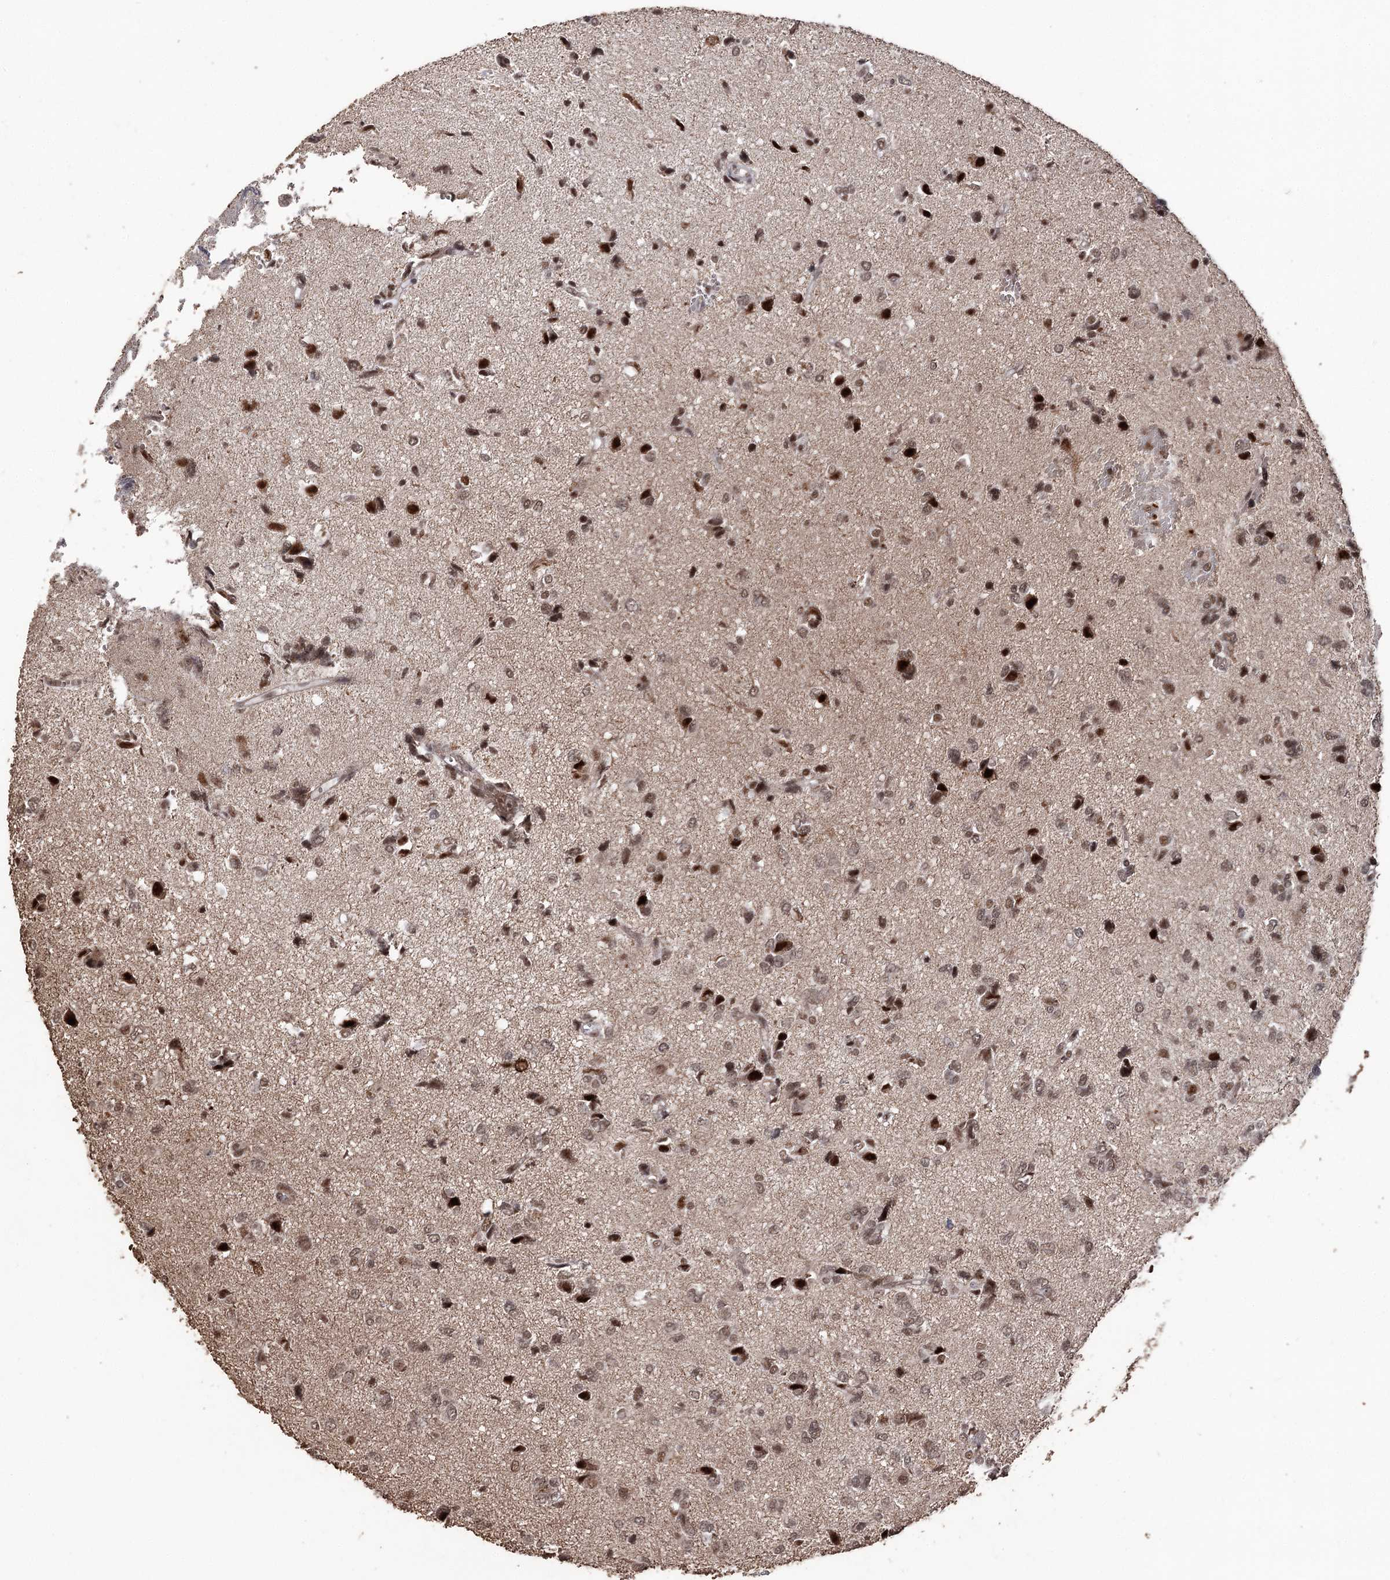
{"staining": {"intensity": "moderate", "quantity": ">75%", "location": "nuclear"}, "tissue": "glioma", "cell_type": "Tumor cells", "image_type": "cancer", "snomed": [{"axis": "morphology", "description": "Glioma, malignant, High grade"}, {"axis": "topography", "description": "Brain"}], "caption": "Glioma stained with a protein marker reveals moderate staining in tumor cells.", "gene": "U2SURP", "patient": {"sex": "female", "age": 59}}